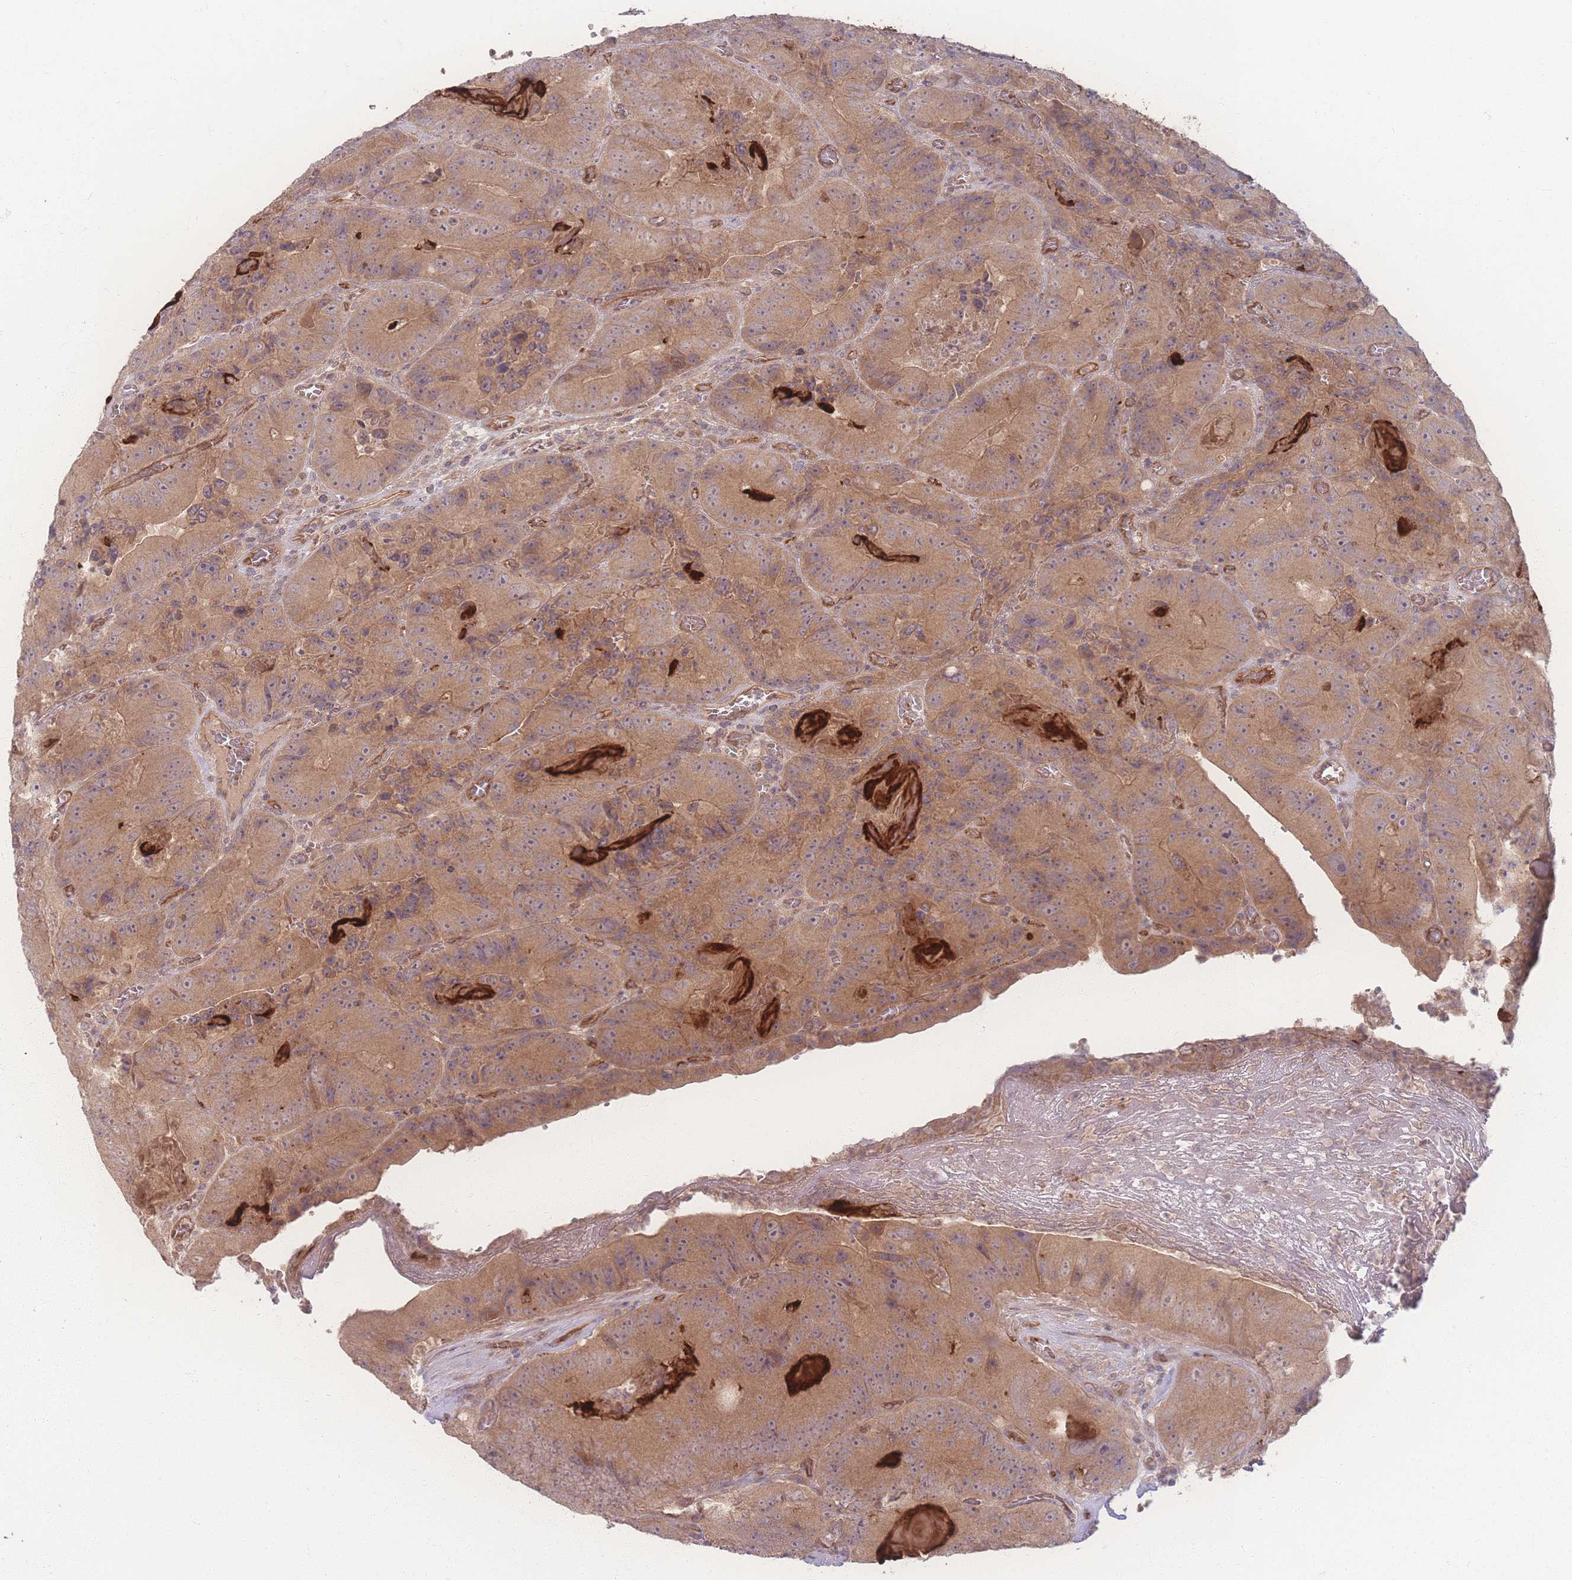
{"staining": {"intensity": "moderate", "quantity": ">75%", "location": "cytoplasmic/membranous"}, "tissue": "colorectal cancer", "cell_type": "Tumor cells", "image_type": "cancer", "snomed": [{"axis": "morphology", "description": "Adenocarcinoma, NOS"}, {"axis": "topography", "description": "Colon"}], "caption": "Tumor cells demonstrate moderate cytoplasmic/membranous expression in about >75% of cells in colorectal cancer (adenocarcinoma).", "gene": "INSR", "patient": {"sex": "female", "age": 86}}